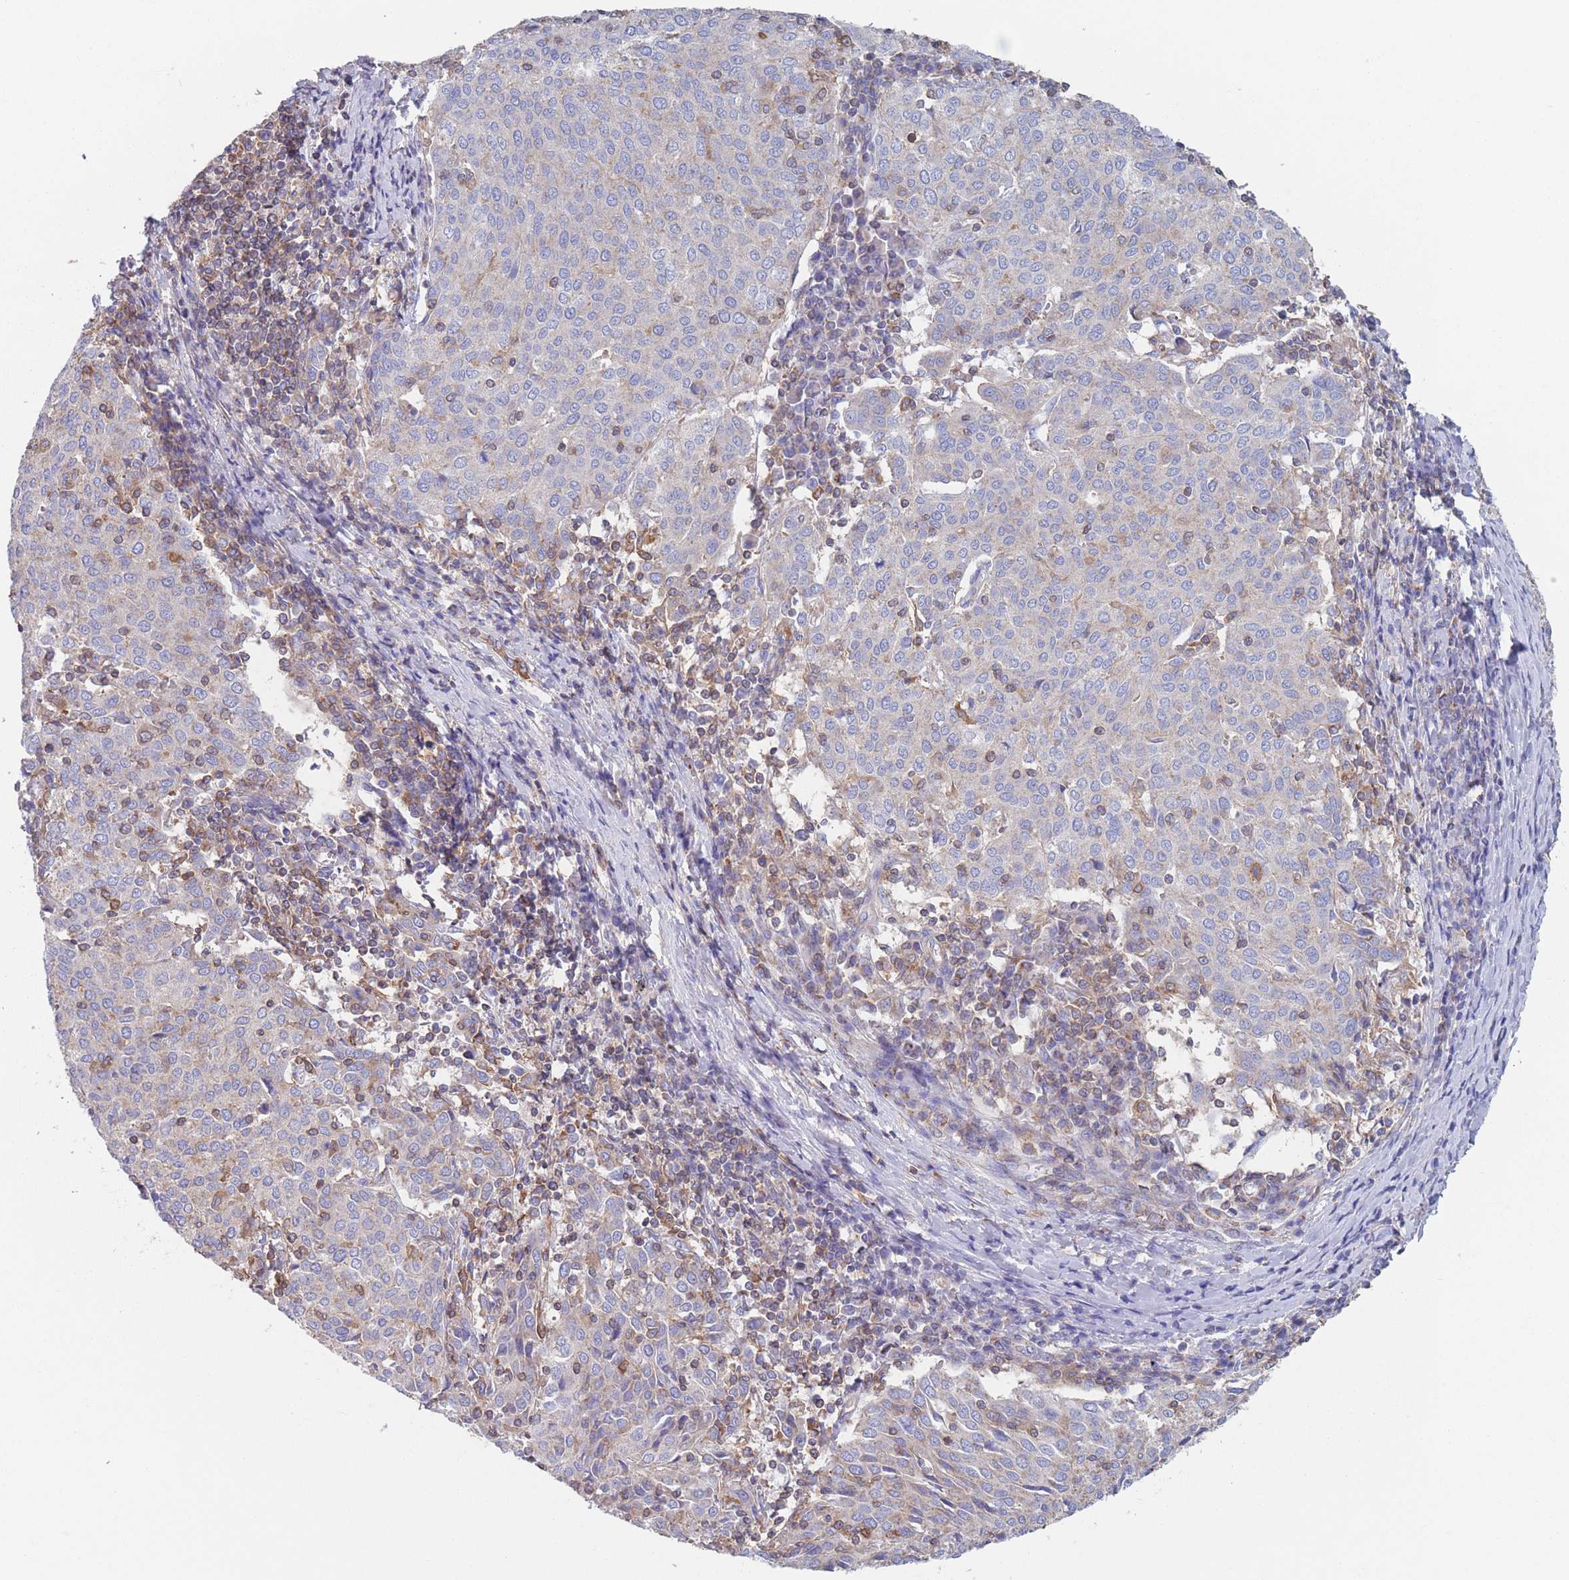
{"staining": {"intensity": "weak", "quantity": "<25%", "location": "cytoplasmic/membranous"}, "tissue": "cervical cancer", "cell_type": "Tumor cells", "image_type": "cancer", "snomed": [{"axis": "morphology", "description": "Squamous cell carcinoma, NOS"}, {"axis": "topography", "description": "Cervix"}], "caption": "Immunohistochemistry (IHC) micrograph of neoplastic tissue: cervical cancer stained with DAB exhibits no significant protein positivity in tumor cells.", "gene": "ADH1A", "patient": {"sex": "female", "age": 46}}